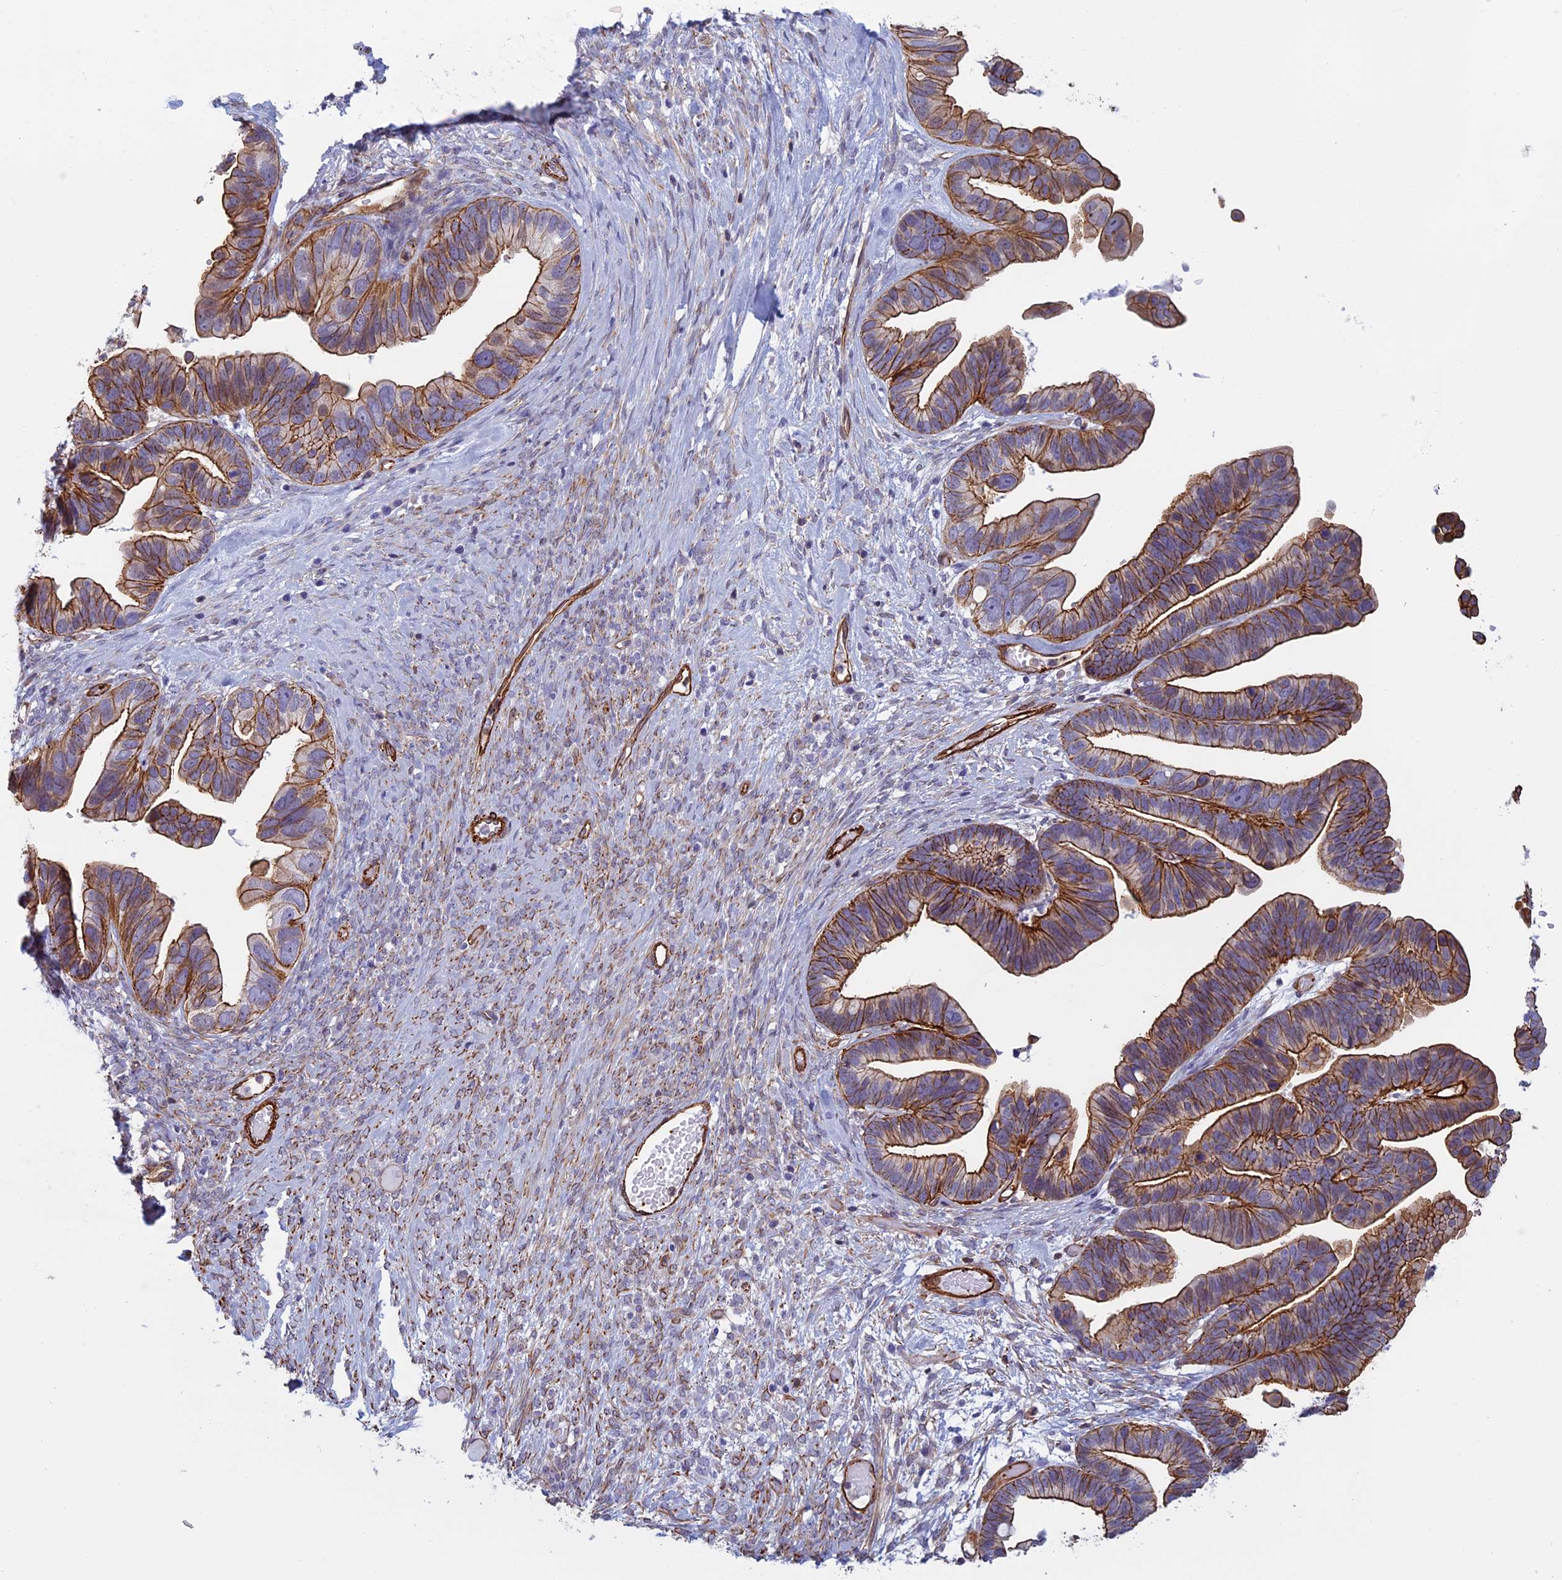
{"staining": {"intensity": "strong", "quantity": ">75%", "location": "cytoplasmic/membranous"}, "tissue": "ovarian cancer", "cell_type": "Tumor cells", "image_type": "cancer", "snomed": [{"axis": "morphology", "description": "Cystadenocarcinoma, serous, NOS"}, {"axis": "topography", "description": "Ovary"}], "caption": "IHC image of neoplastic tissue: human serous cystadenocarcinoma (ovarian) stained using IHC demonstrates high levels of strong protein expression localized specifically in the cytoplasmic/membranous of tumor cells, appearing as a cytoplasmic/membranous brown color.", "gene": "ANGPTL2", "patient": {"sex": "female", "age": 56}}